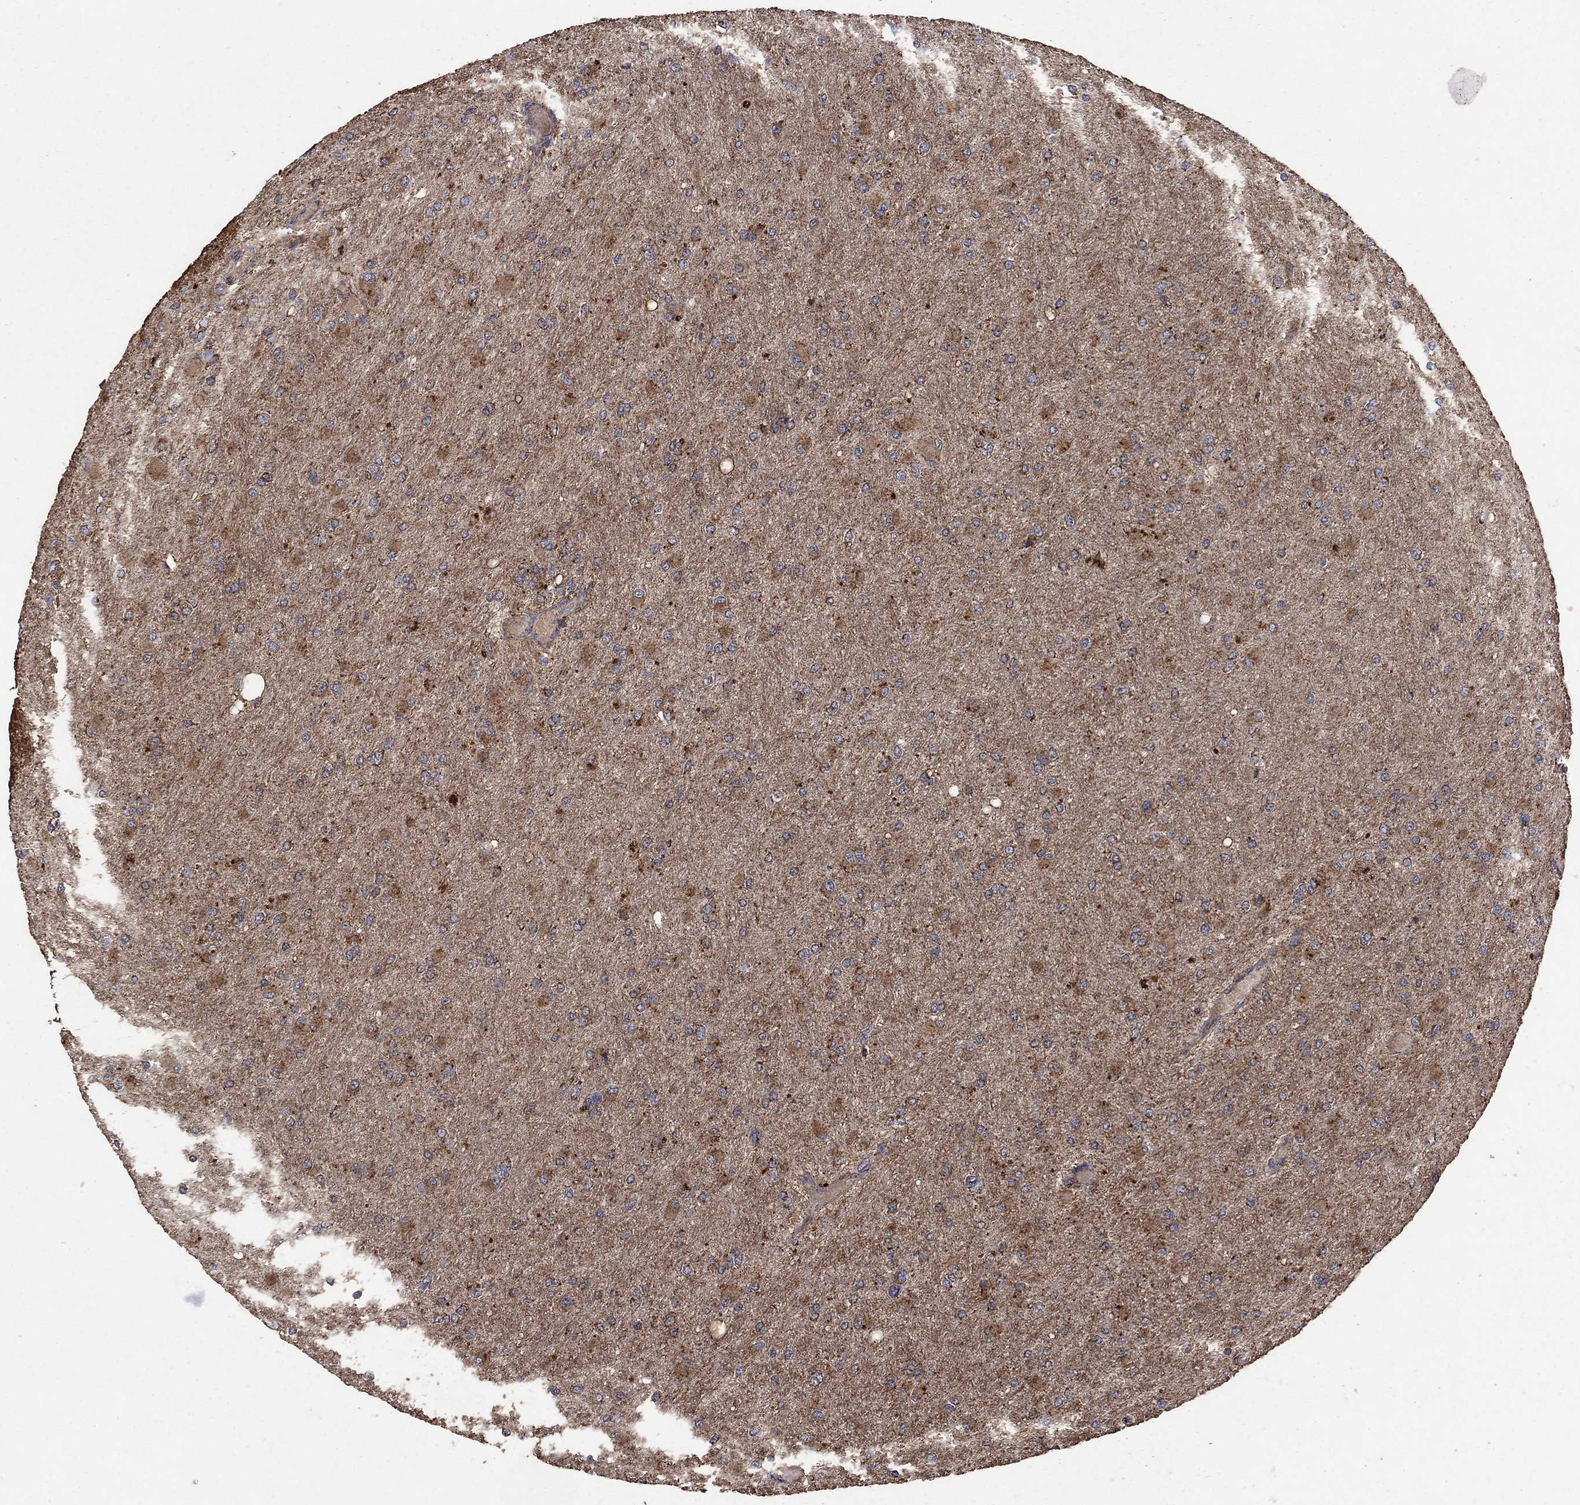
{"staining": {"intensity": "moderate", "quantity": "25%-75%", "location": "cytoplasmic/membranous"}, "tissue": "glioma", "cell_type": "Tumor cells", "image_type": "cancer", "snomed": [{"axis": "morphology", "description": "Glioma, malignant, High grade"}, {"axis": "topography", "description": "Cerebral cortex"}], "caption": "Human malignant glioma (high-grade) stained for a protein (brown) shows moderate cytoplasmic/membranous positive expression in about 25%-75% of tumor cells.", "gene": "DPH1", "patient": {"sex": "female", "age": 36}}